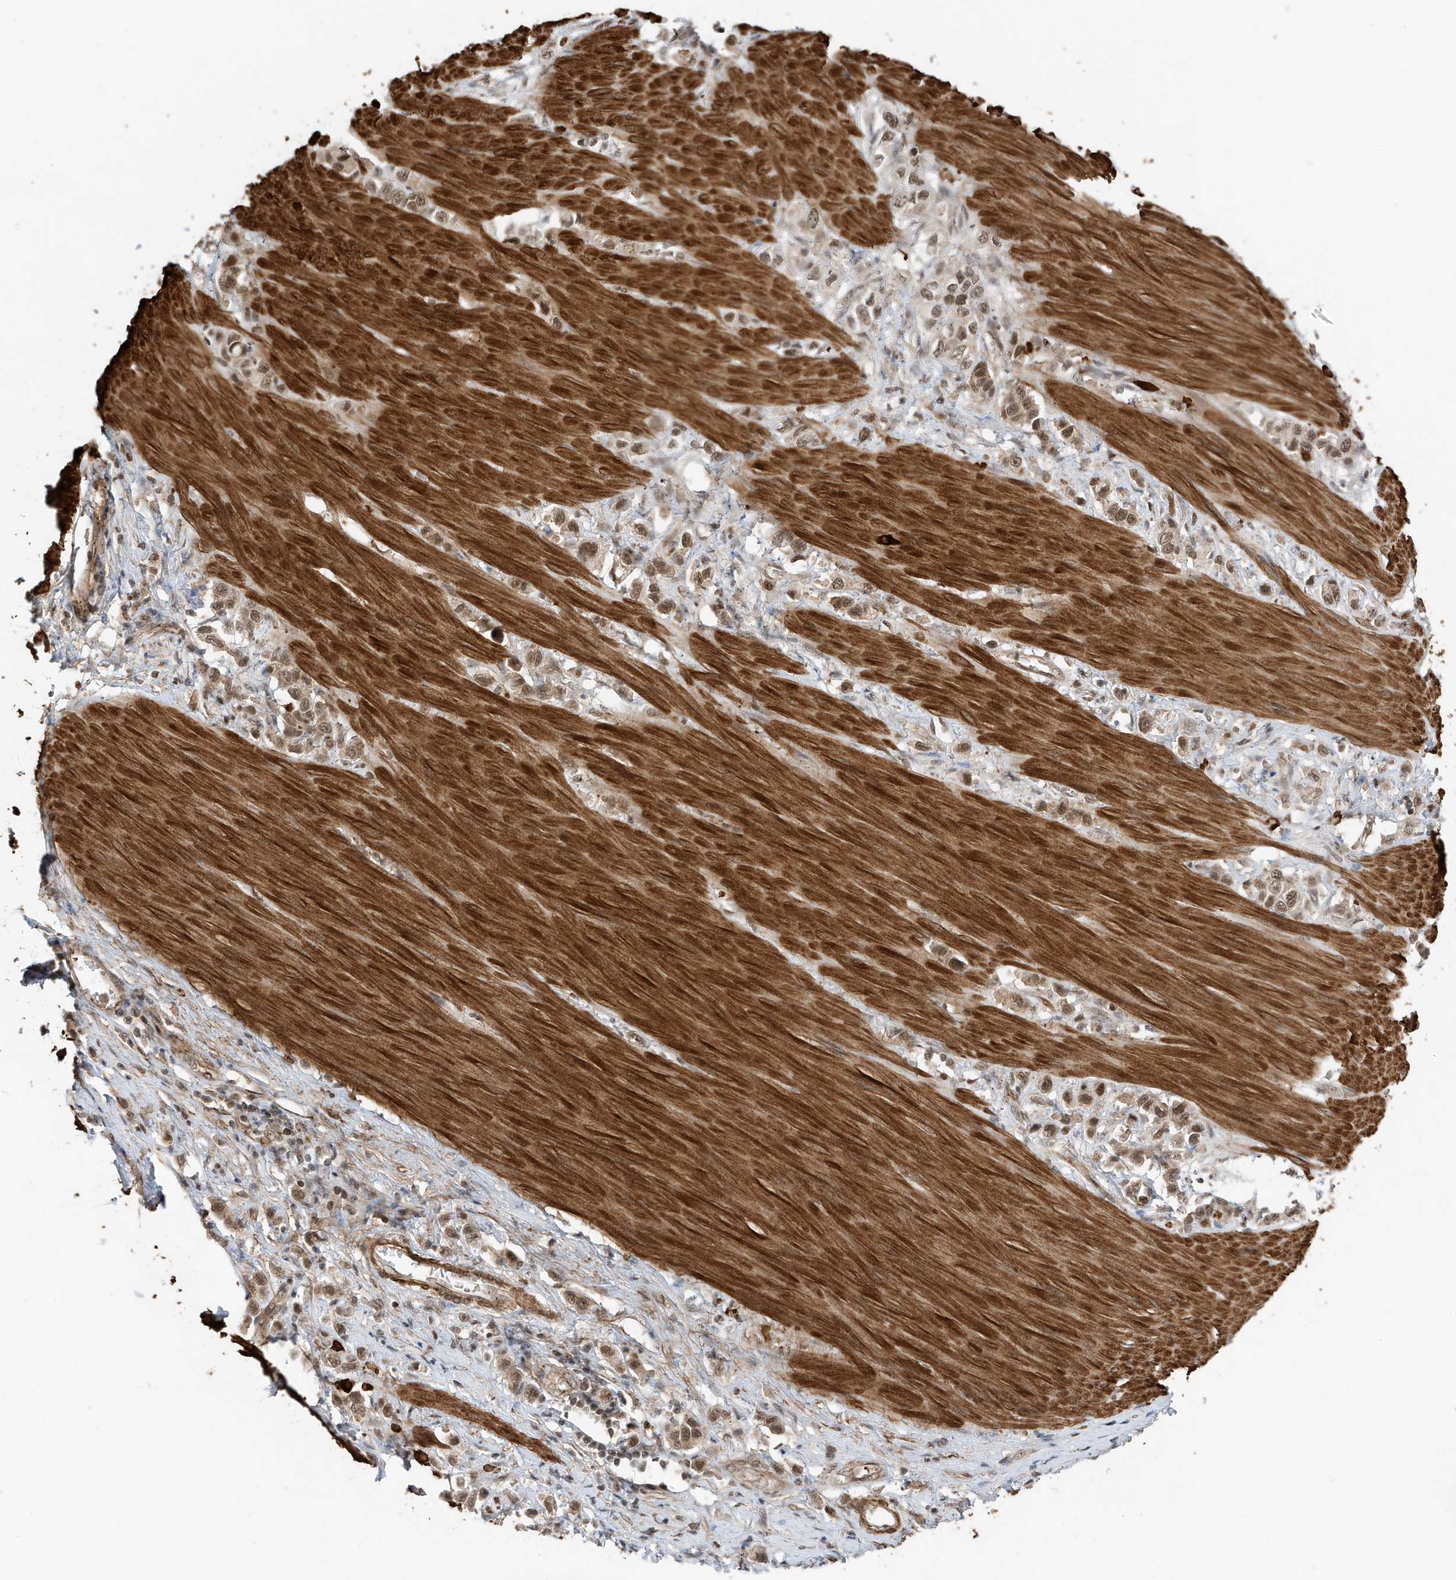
{"staining": {"intensity": "weak", "quantity": ">75%", "location": "nuclear"}, "tissue": "stomach cancer", "cell_type": "Tumor cells", "image_type": "cancer", "snomed": [{"axis": "morphology", "description": "Adenocarcinoma, NOS"}, {"axis": "topography", "description": "Stomach"}], "caption": "Immunohistochemical staining of human stomach cancer (adenocarcinoma) demonstrates low levels of weak nuclear positivity in approximately >75% of tumor cells.", "gene": "MAST3", "patient": {"sex": "female", "age": 65}}